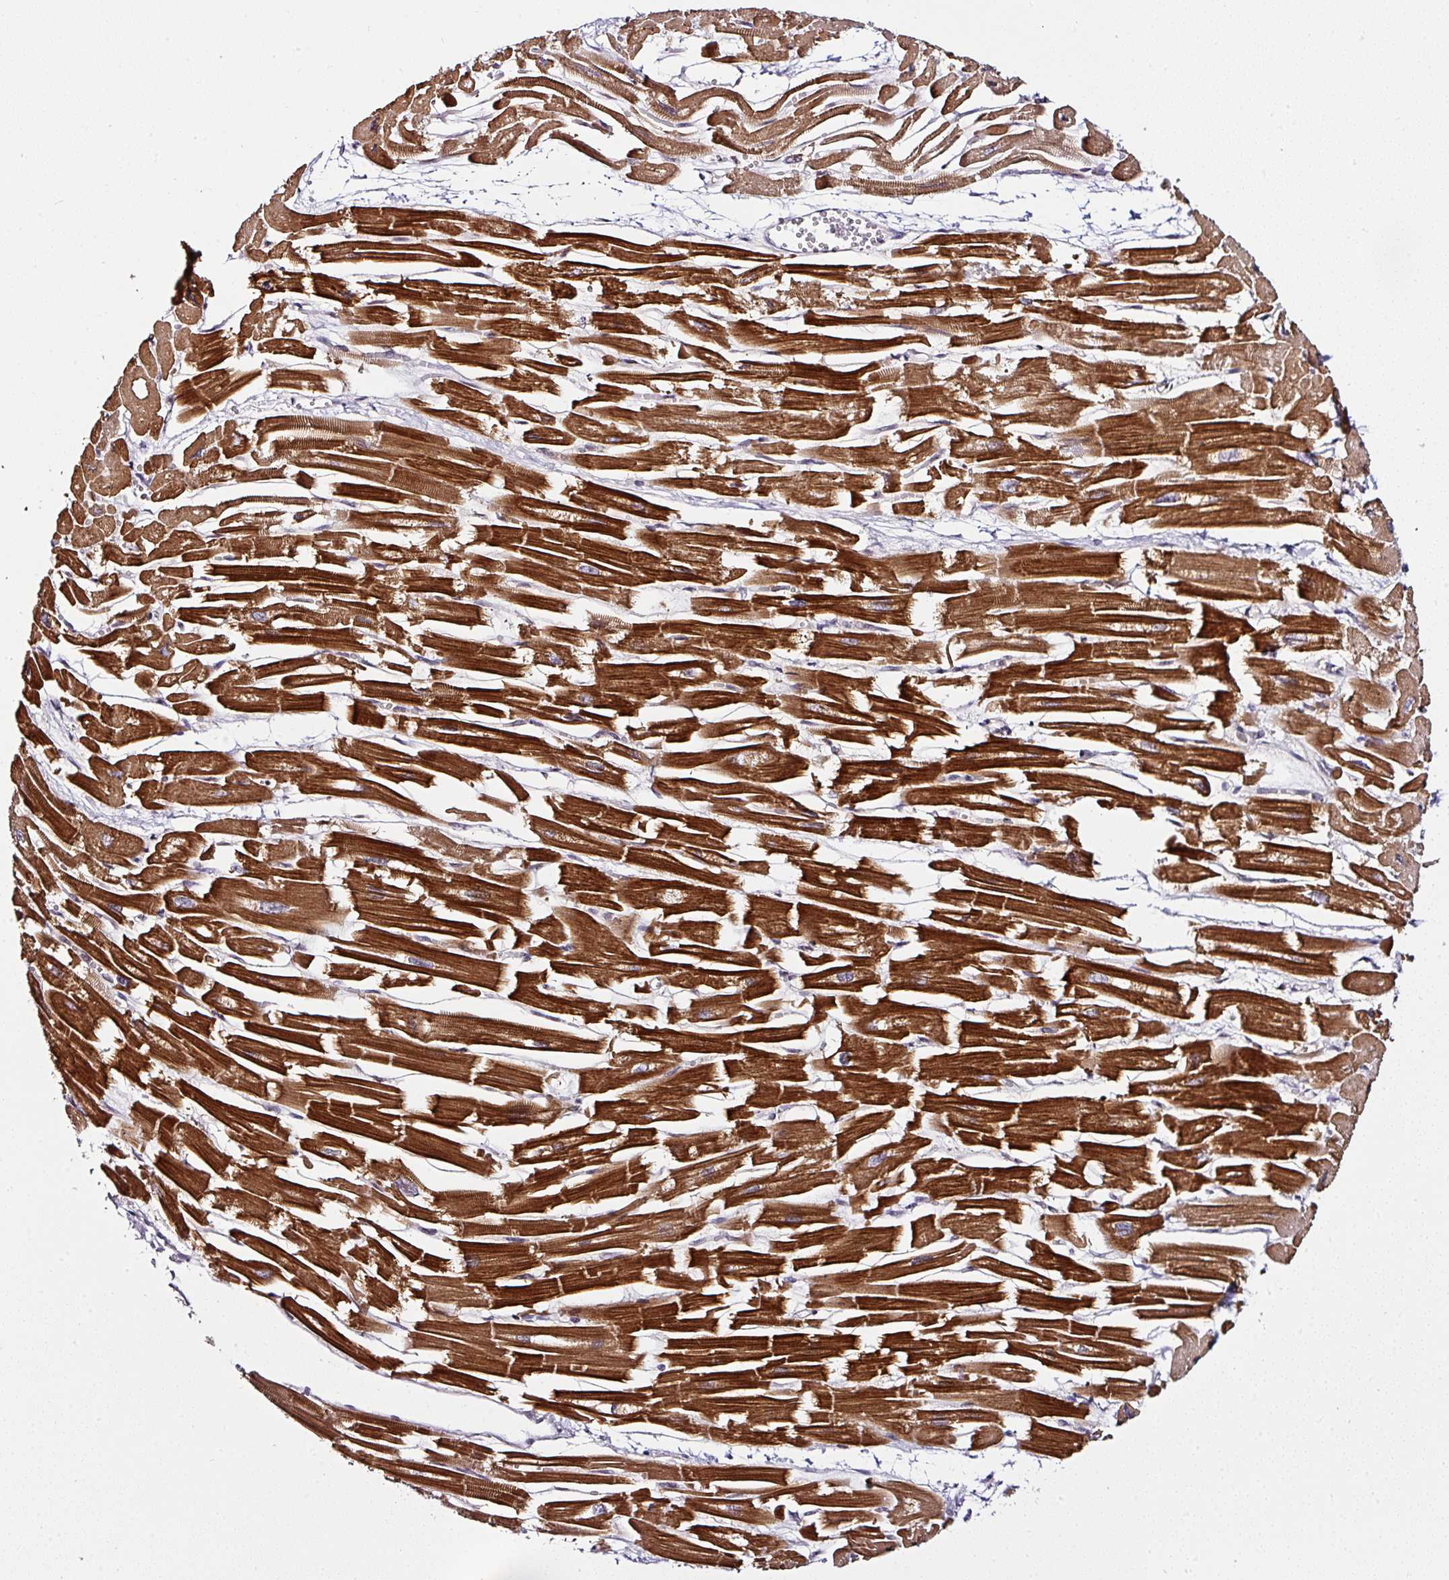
{"staining": {"intensity": "strong", "quantity": "25%-75%", "location": "cytoplasmic/membranous"}, "tissue": "heart muscle", "cell_type": "Cardiomyocytes", "image_type": "normal", "snomed": [{"axis": "morphology", "description": "Normal tissue, NOS"}, {"axis": "topography", "description": "Heart"}], "caption": "Unremarkable heart muscle shows strong cytoplasmic/membranous positivity in approximately 25%-75% of cardiomyocytes, visualized by immunohistochemistry. (brown staining indicates protein expression, while blue staining denotes nuclei).", "gene": "KLF16", "patient": {"sex": "male", "age": 54}}